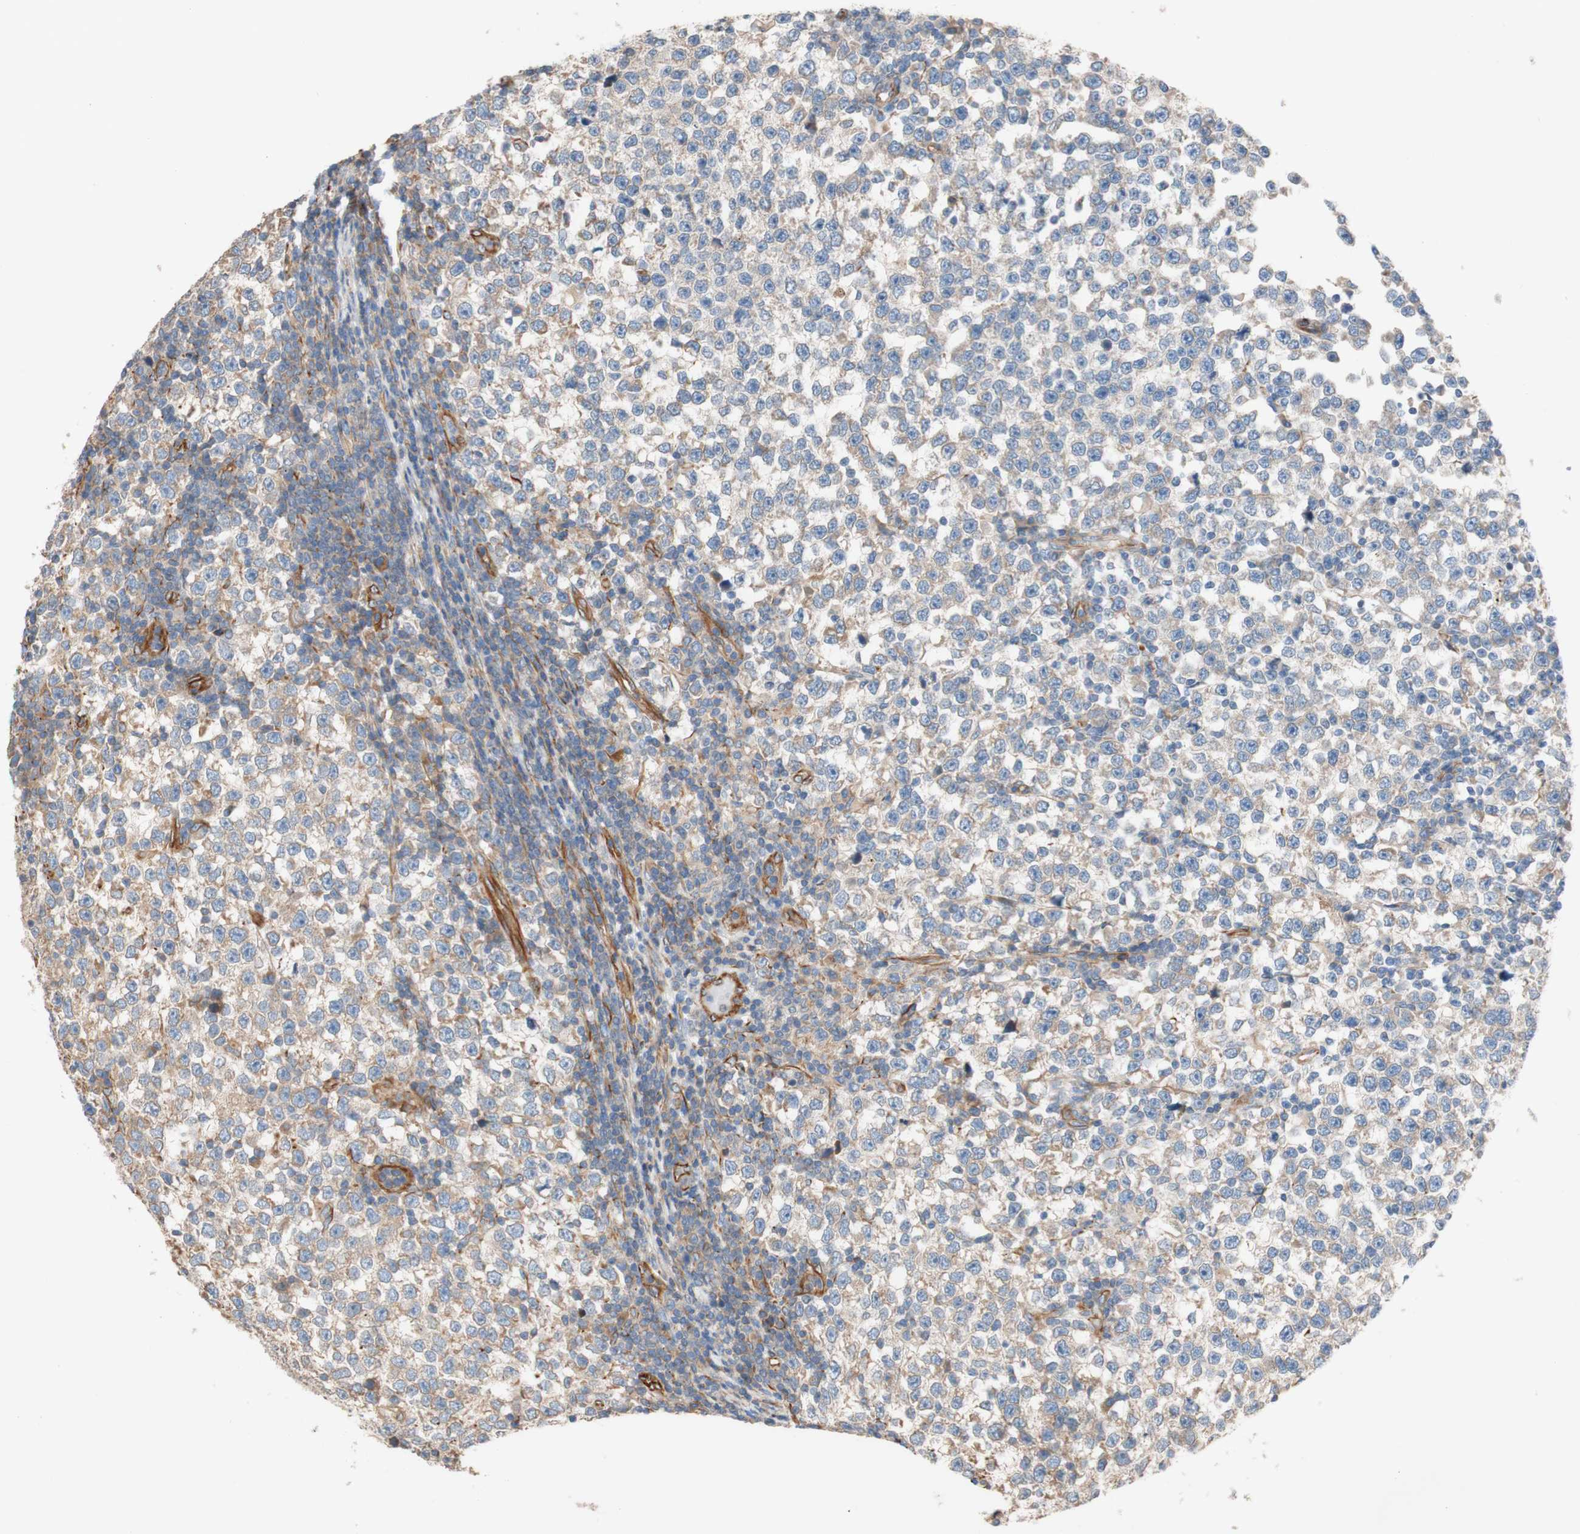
{"staining": {"intensity": "weak", "quantity": ">75%", "location": "cytoplasmic/membranous"}, "tissue": "testis cancer", "cell_type": "Tumor cells", "image_type": "cancer", "snomed": [{"axis": "morphology", "description": "Seminoma, NOS"}, {"axis": "topography", "description": "Testis"}], "caption": "The photomicrograph displays immunohistochemical staining of testis cancer (seminoma). There is weak cytoplasmic/membranous staining is appreciated in approximately >75% of tumor cells. Nuclei are stained in blue.", "gene": "C1orf43", "patient": {"sex": "male", "age": 43}}